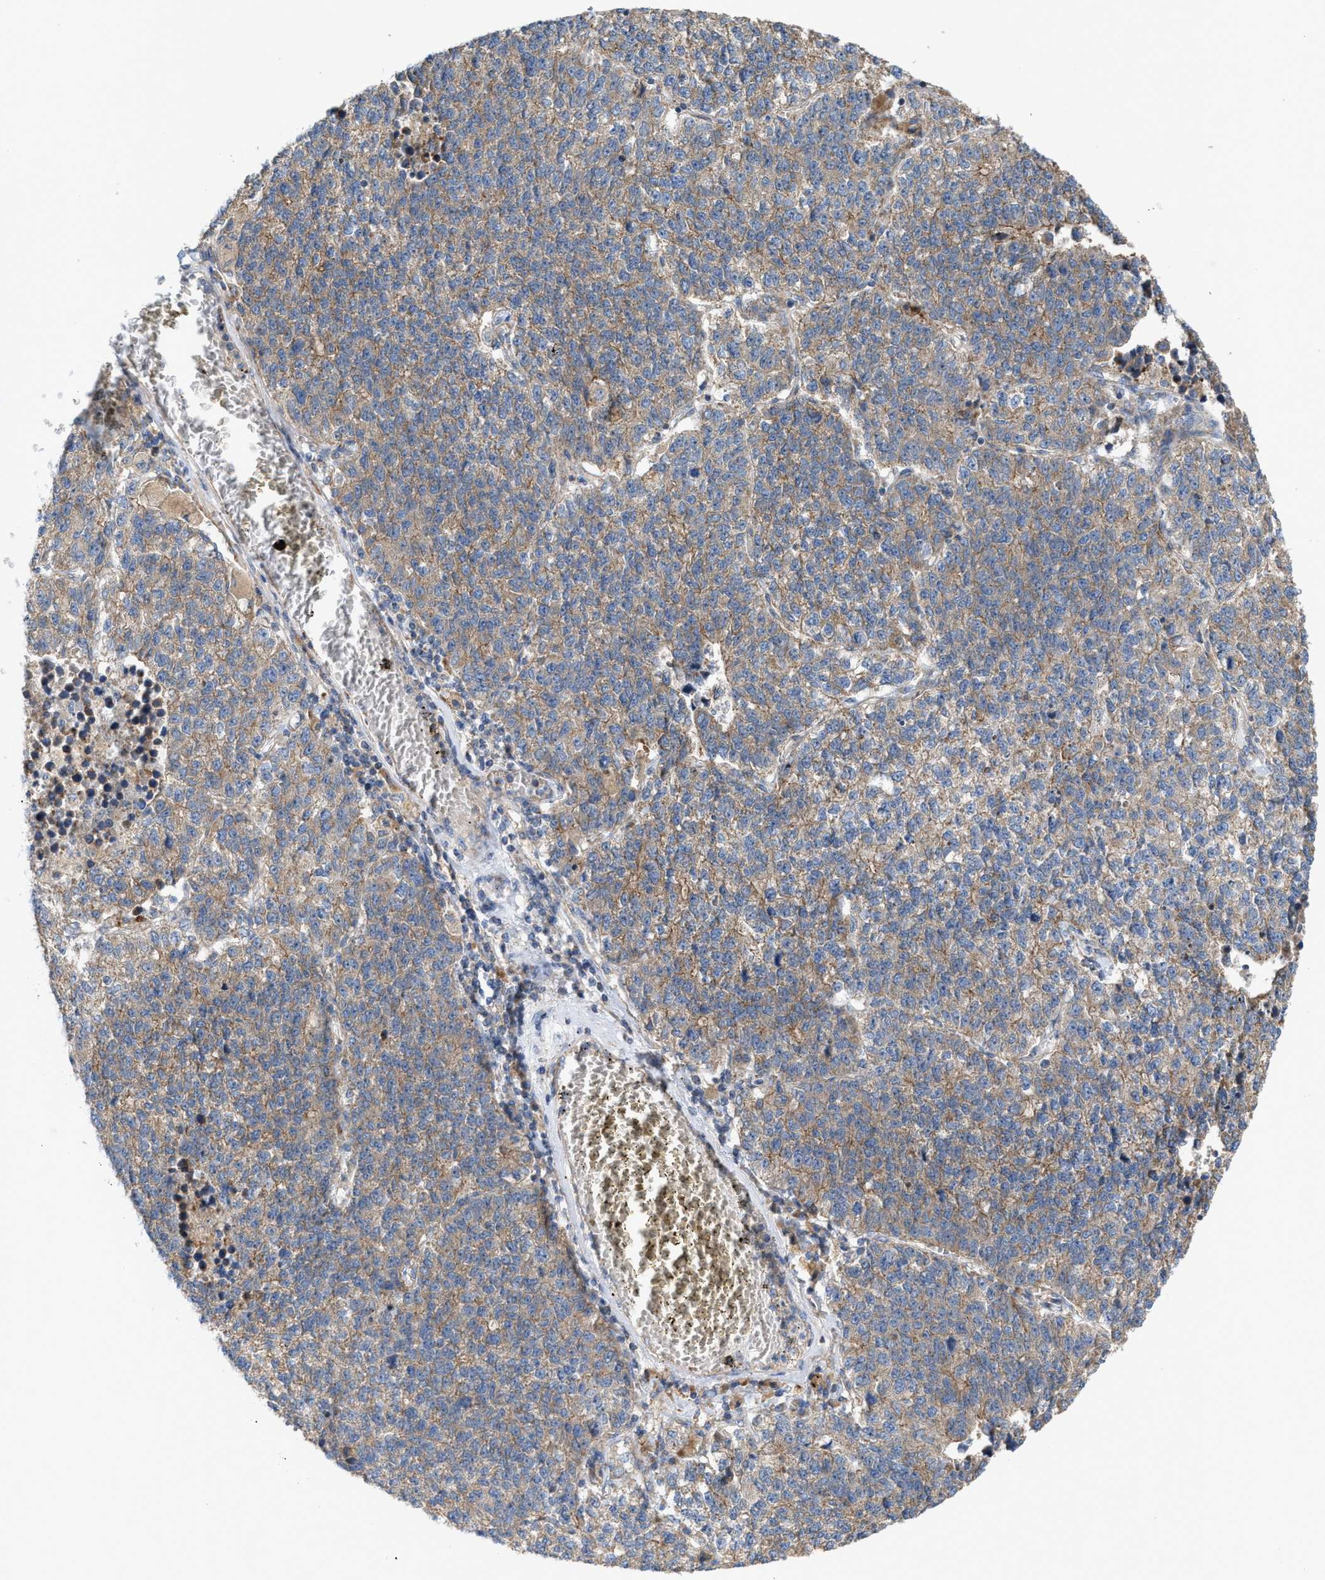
{"staining": {"intensity": "weak", "quantity": ">75%", "location": "cytoplasmic/membranous"}, "tissue": "lung cancer", "cell_type": "Tumor cells", "image_type": "cancer", "snomed": [{"axis": "morphology", "description": "Adenocarcinoma, NOS"}, {"axis": "topography", "description": "Lung"}], "caption": "Immunohistochemistry (IHC) of human lung cancer (adenocarcinoma) displays low levels of weak cytoplasmic/membranous expression in about >75% of tumor cells. (DAB (3,3'-diaminobenzidine) IHC with brightfield microscopy, high magnification).", "gene": "OXSM", "patient": {"sex": "male", "age": 49}}